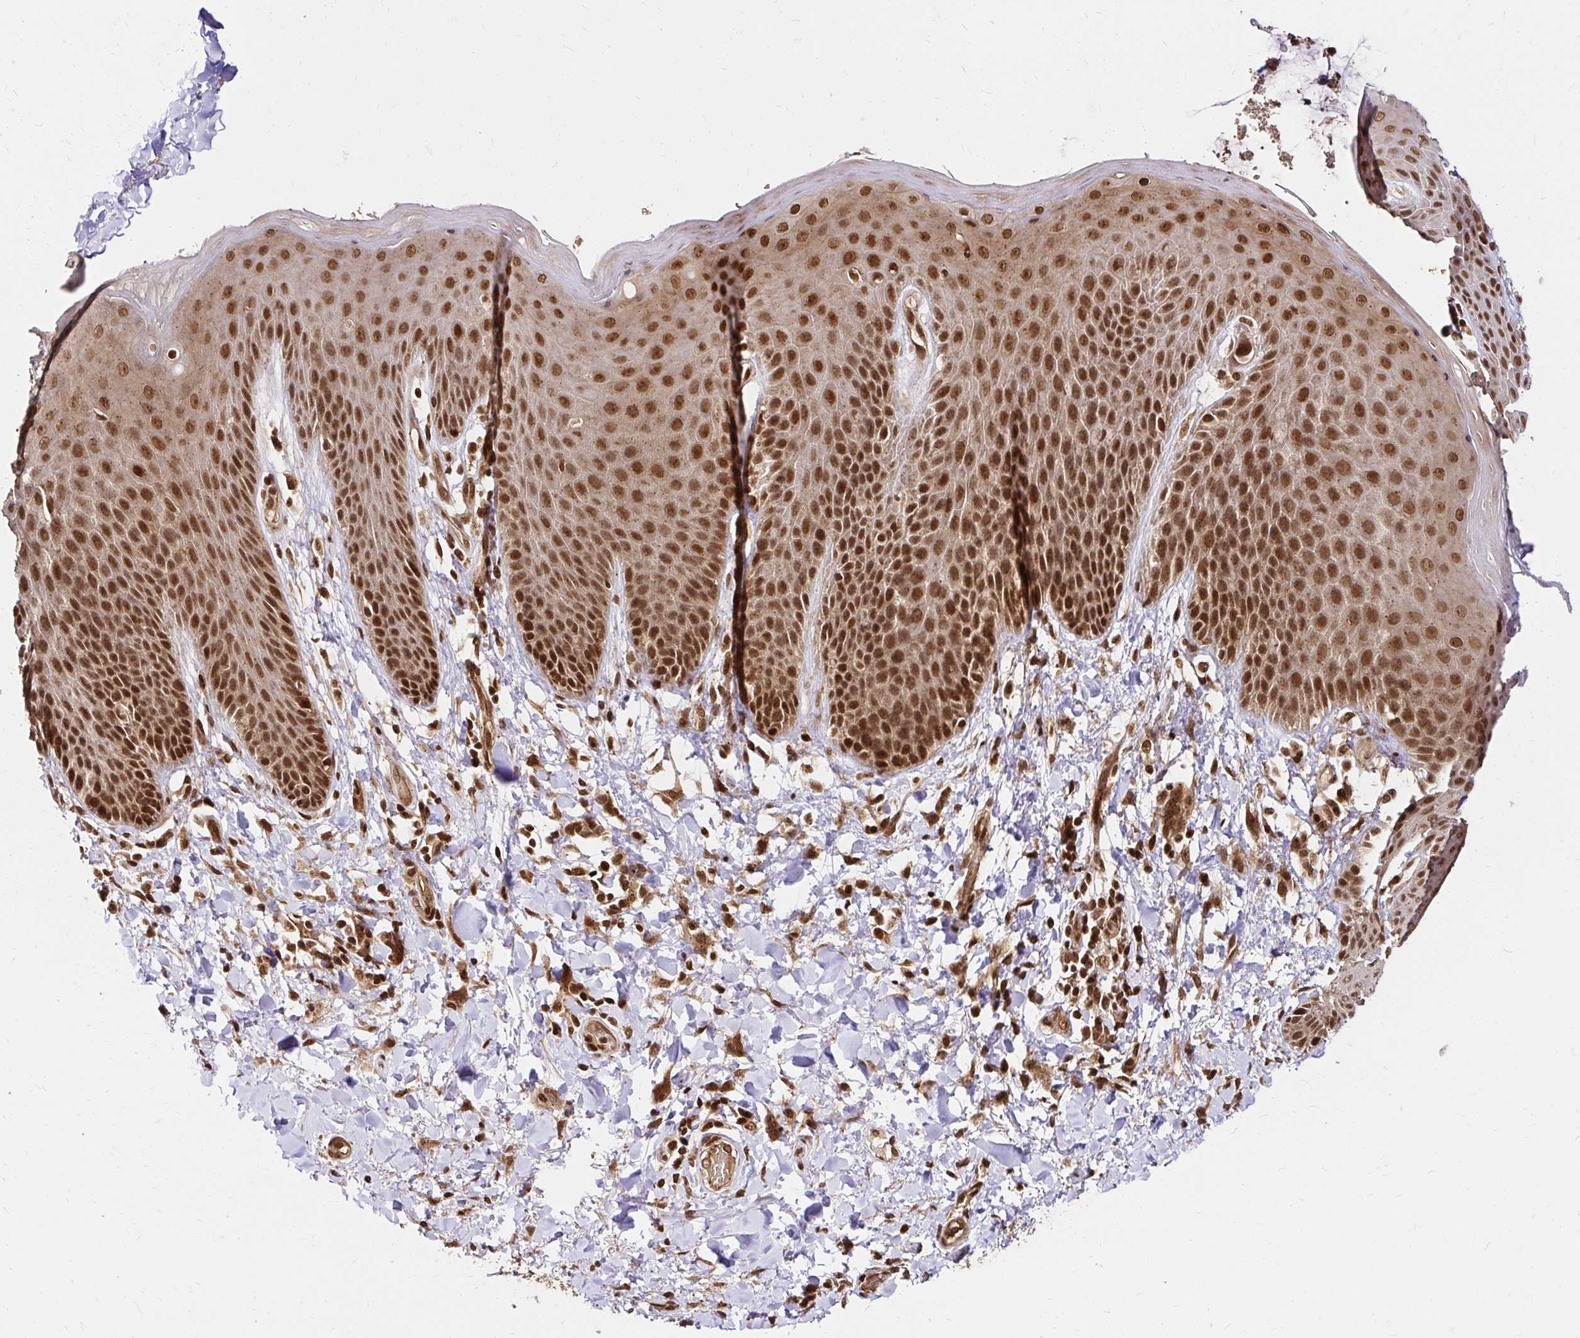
{"staining": {"intensity": "strong", "quantity": ">75%", "location": "cytoplasmic/membranous,nuclear"}, "tissue": "skin", "cell_type": "Epidermal cells", "image_type": "normal", "snomed": [{"axis": "morphology", "description": "Normal tissue, NOS"}, {"axis": "topography", "description": "Anal"}, {"axis": "topography", "description": "Peripheral nerve tissue"}], "caption": "About >75% of epidermal cells in benign human skin reveal strong cytoplasmic/membranous,nuclear protein expression as visualized by brown immunohistochemical staining.", "gene": "GLYR1", "patient": {"sex": "male", "age": 51}}